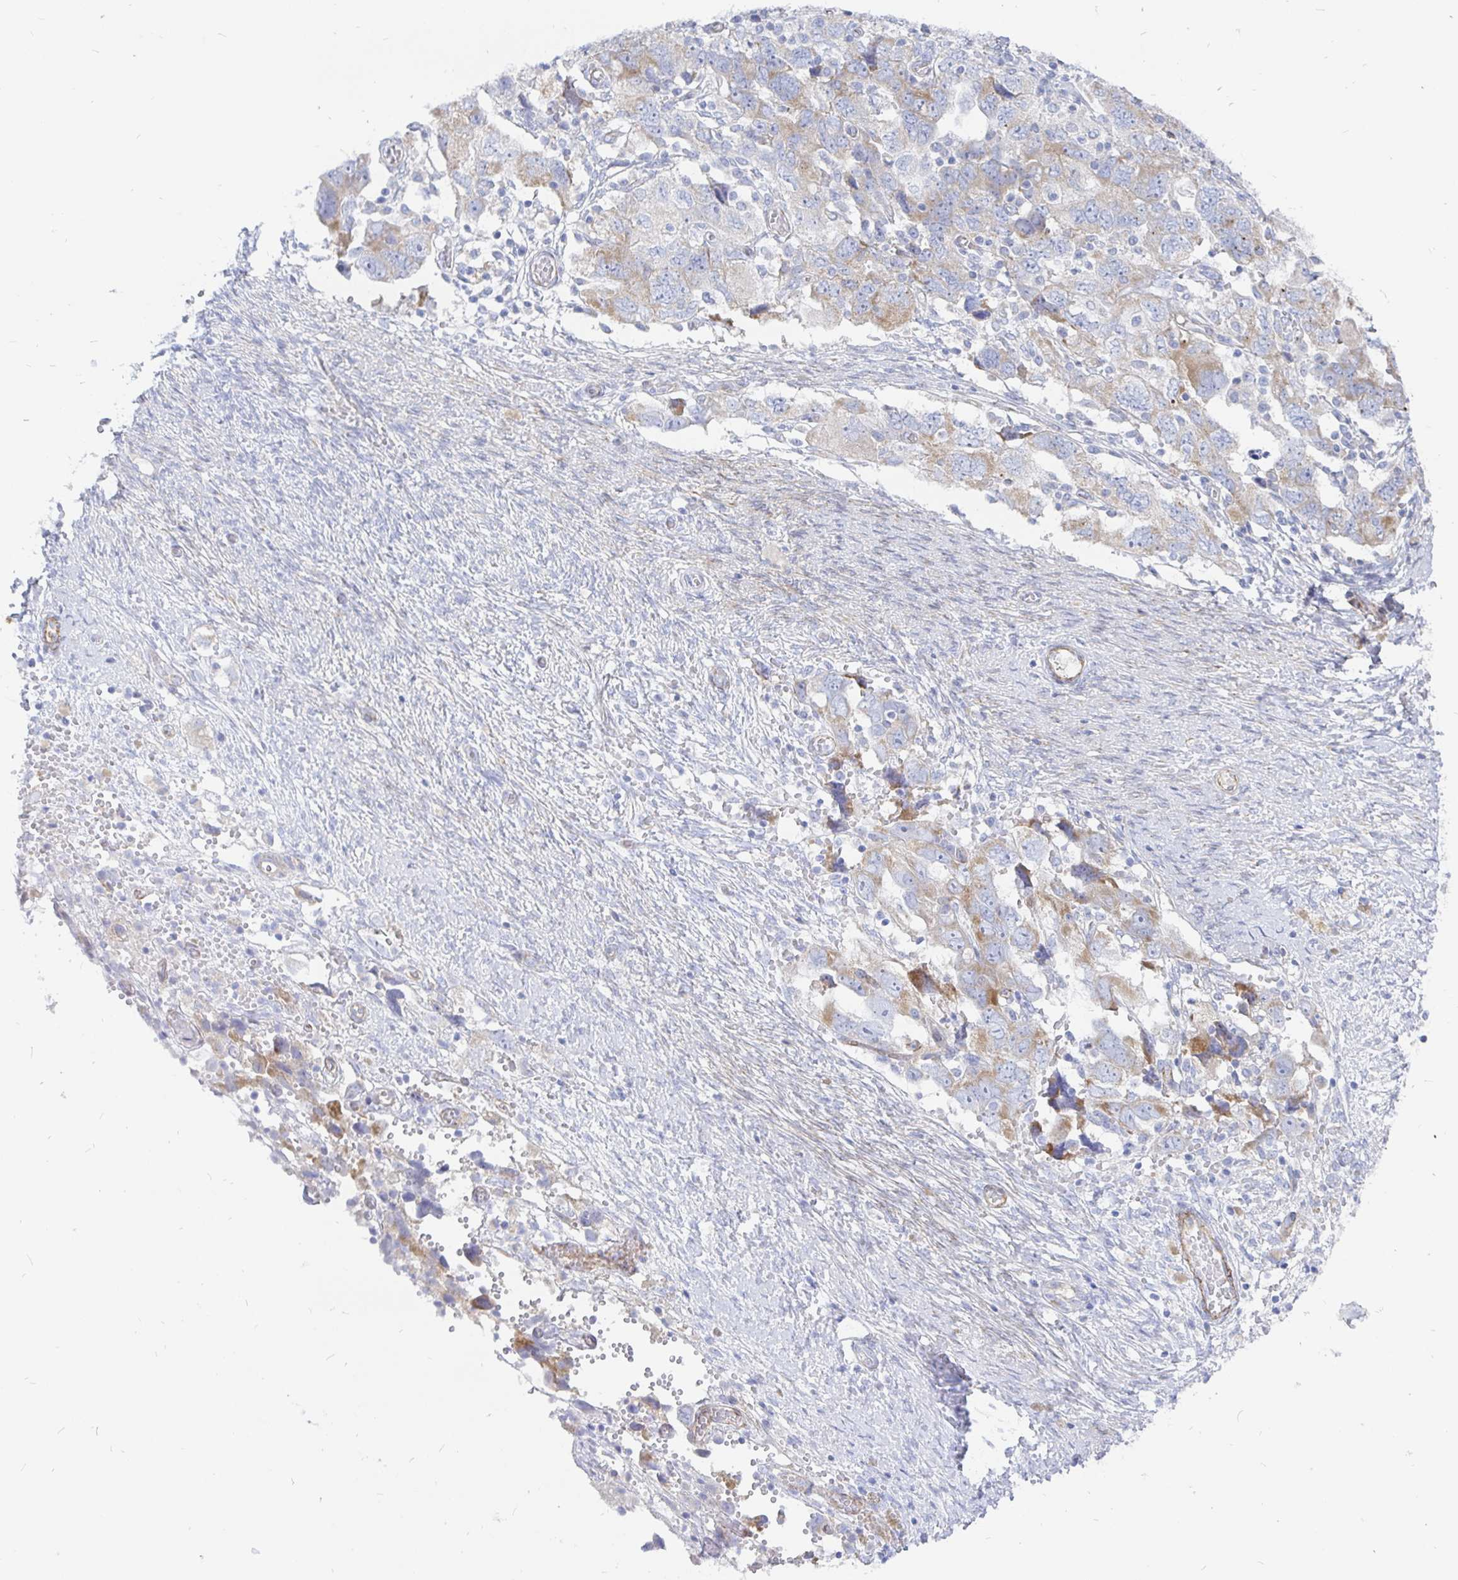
{"staining": {"intensity": "moderate", "quantity": ">75%", "location": "cytoplasmic/membranous"}, "tissue": "ovarian cancer", "cell_type": "Tumor cells", "image_type": "cancer", "snomed": [{"axis": "morphology", "description": "Carcinoma, NOS"}, {"axis": "morphology", "description": "Cystadenocarcinoma, serous, NOS"}, {"axis": "topography", "description": "Ovary"}], "caption": "The image demonstrates a brown stain indicating the presence of a protein in the cytoplasmic/membranous of tumor cells in ovarian cancer.", "gene": "COX16", "patient": {"sex": "female", "age": 69}}